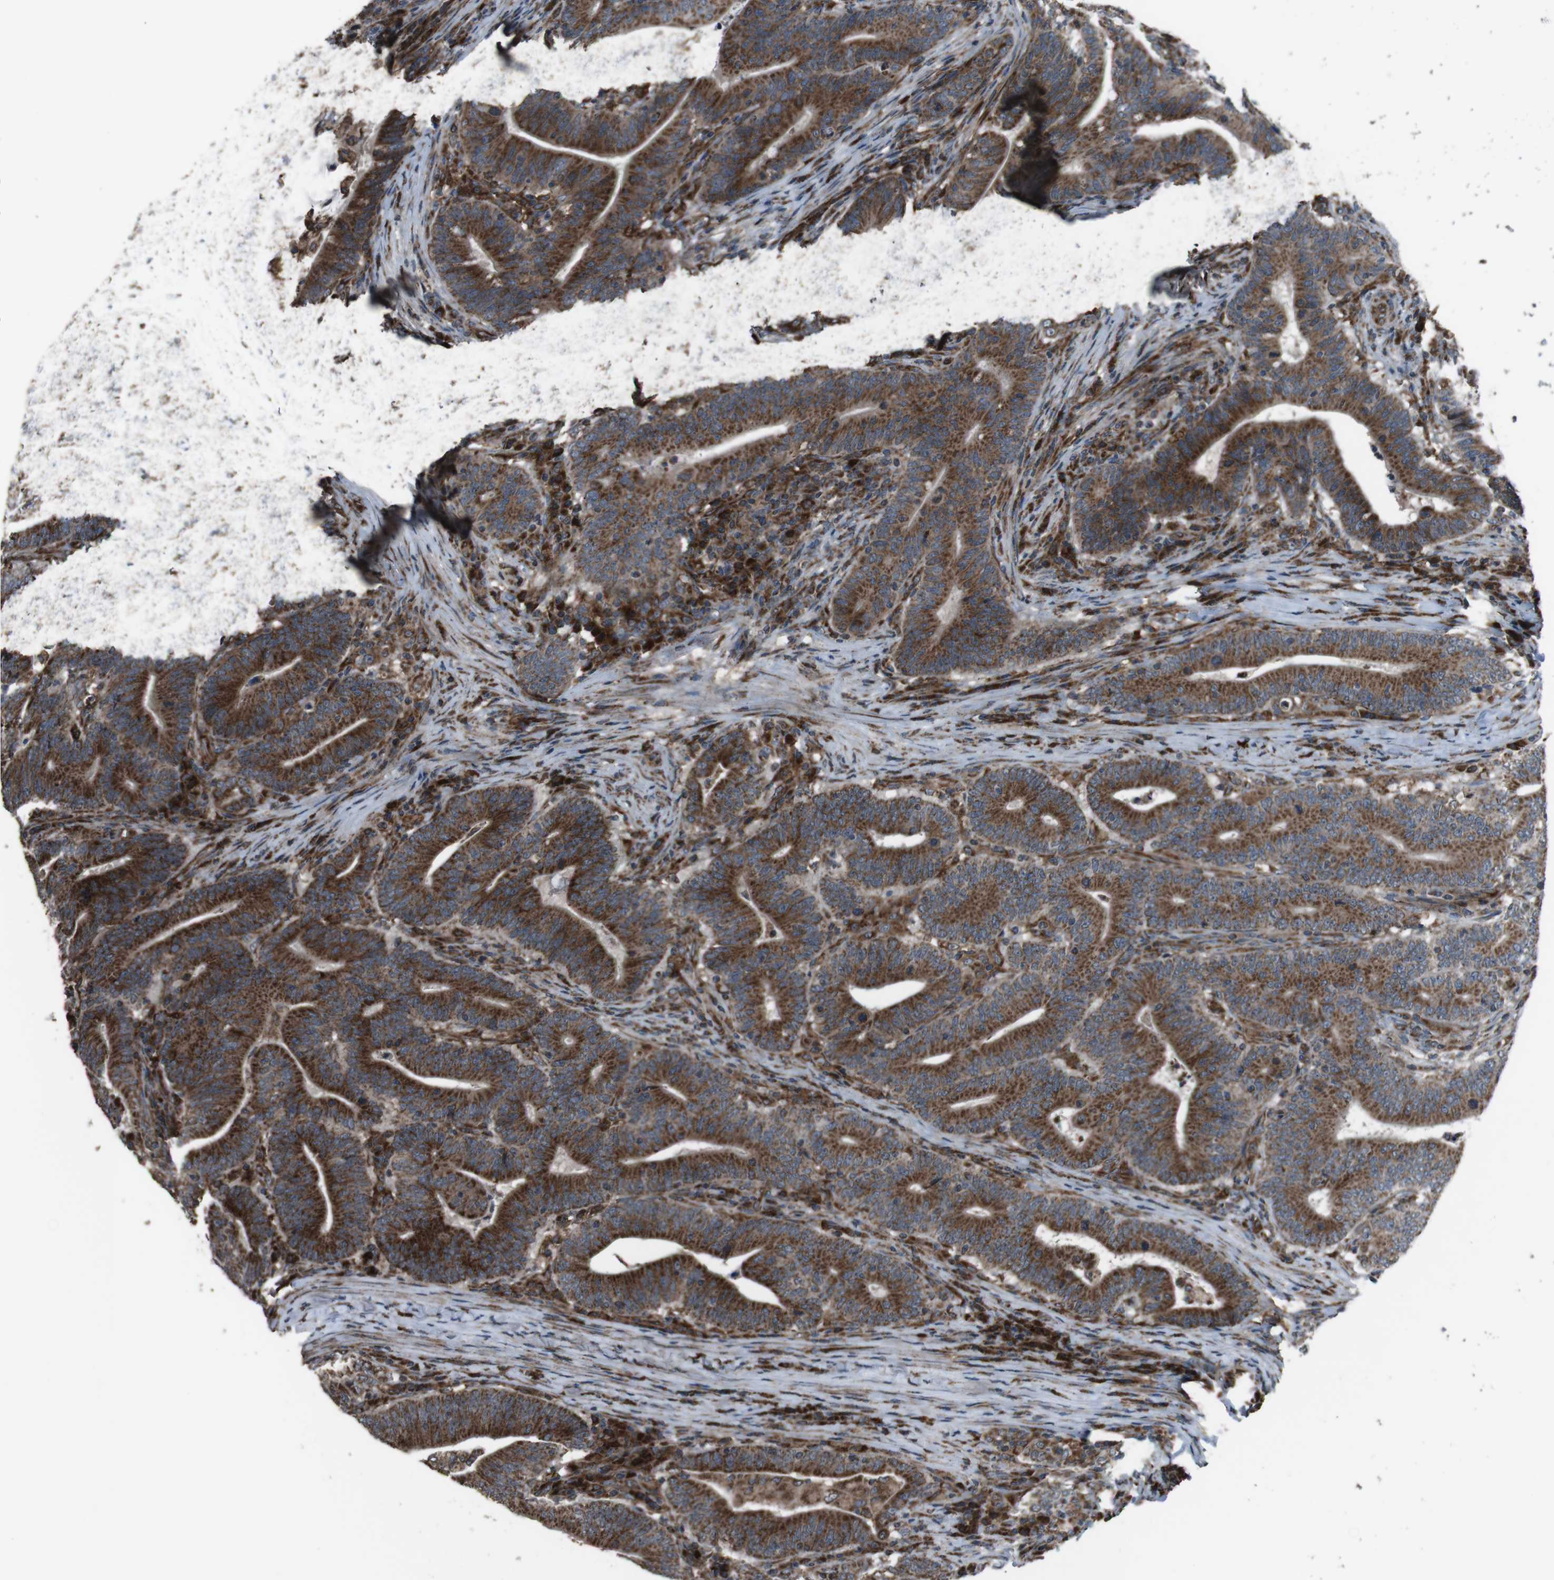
{"staining": {"intensity": "strong", "quantity": ">75%", "location": "cytoplasmic/membranous"}, "tissue": "colorectal cancer", "cell_type": "Tumor cells", "image_type": "cancer", "snomed": [{"axis": "morphology", "description": "Normal tissue, NOS"}, {"axis": "morphology", "description": "Adenocarcinoma, NOS"}, {"axis": "topography", "description": "Colon"}], "caption": "Strong cytoplasmic/membranous expression is identified in about >75% of tumor cells in colorectal adenocarcinoma.", "gene": "GIMAP8", "patient": {"sex": "female", "age": 66}}